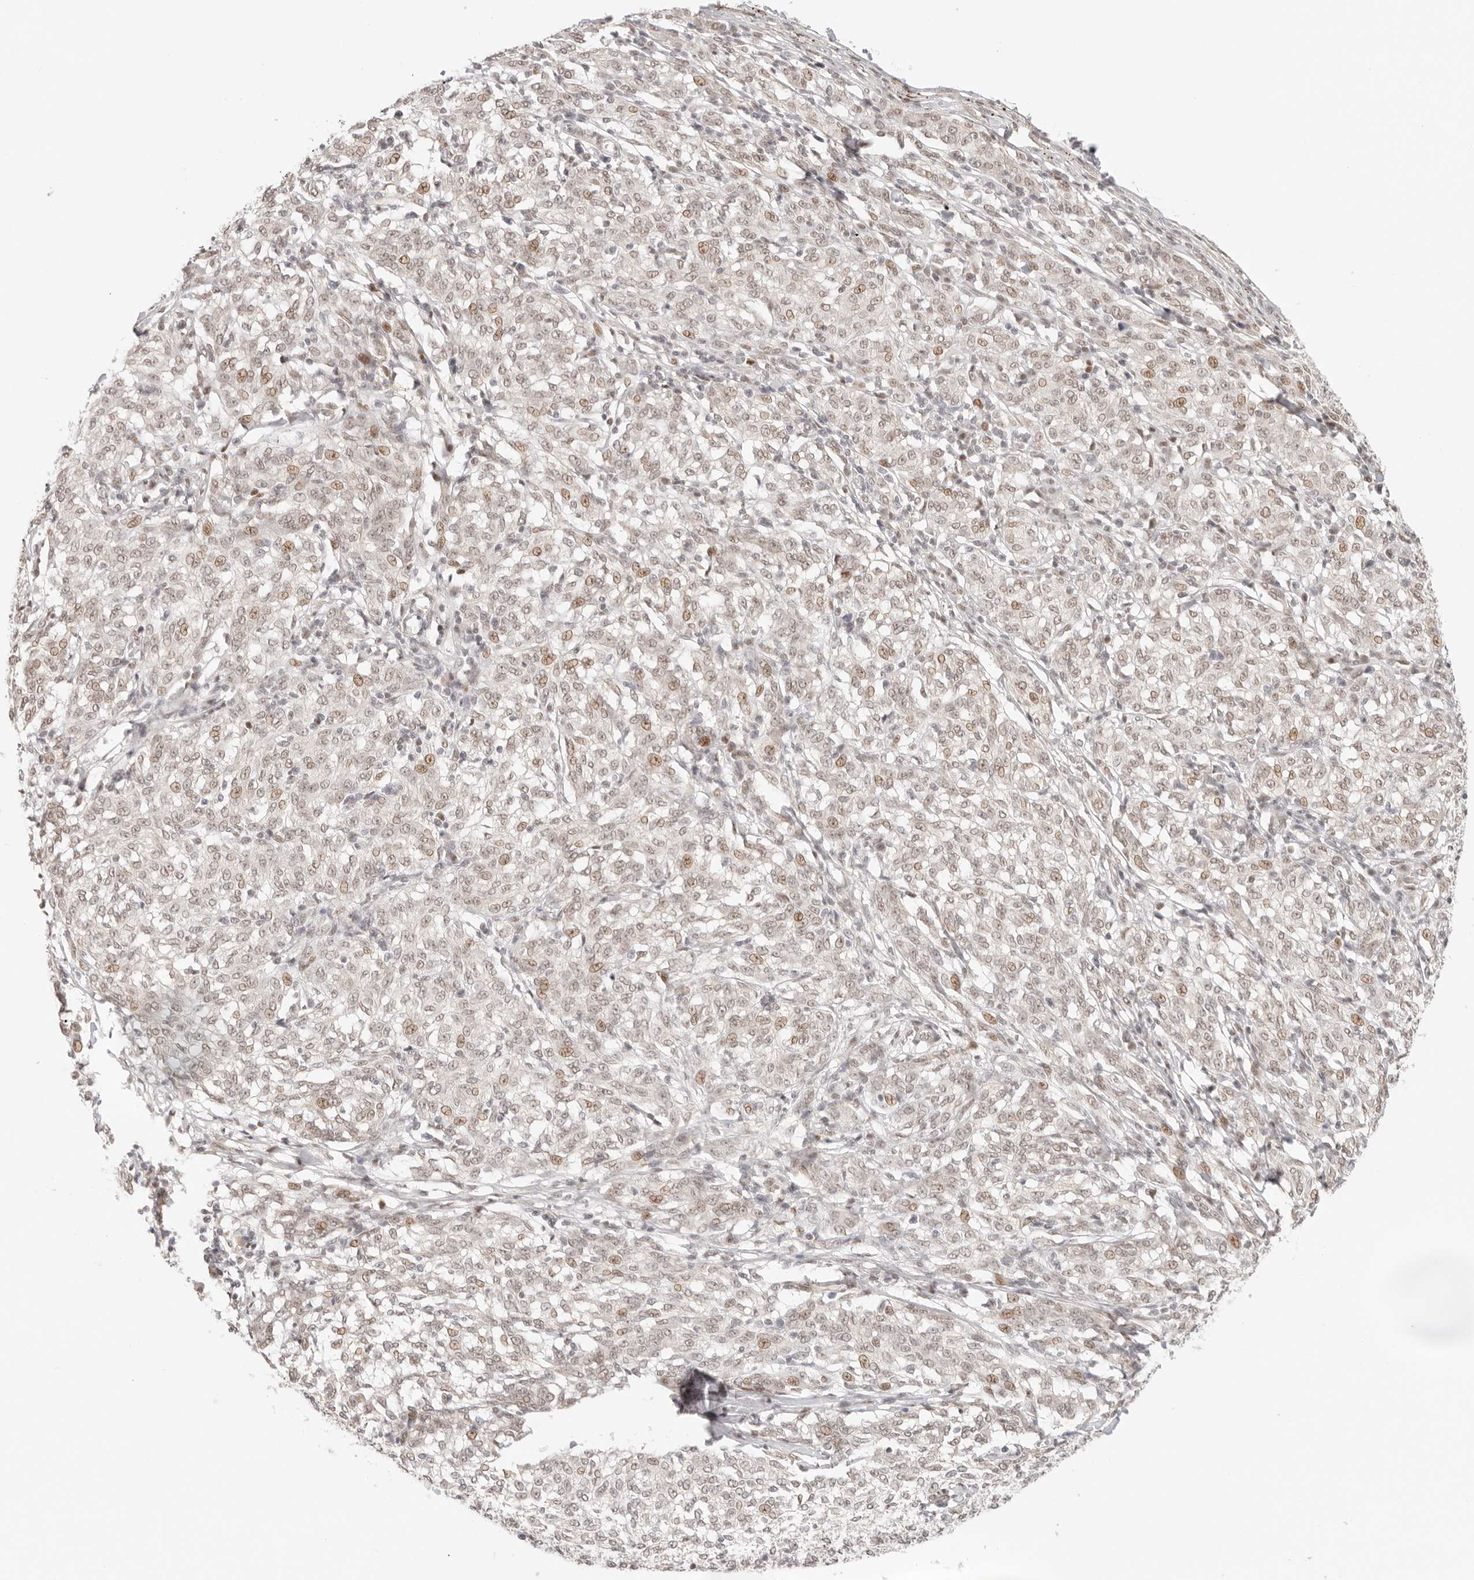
{"staining": {"intensity": "weak", "quantity": "25%-75%", "location": "nuclear"}, "tissue": "melanoma", "cell_type": "Tumor cells", "image_type": "cancer", "snomed": [{"axis": "morphology", "description": "Malignant melanoma, NOS"}, {"axis": "topography", "description": "Skin"}], "caption": "Immunohistochemical staining of malignant melanoma displays low levels of weak nuclear protein expression in approximately 25%-75% of tumor cells.", "gene": "HOXC5", "patient": {"sex": "female", "age": 72}}